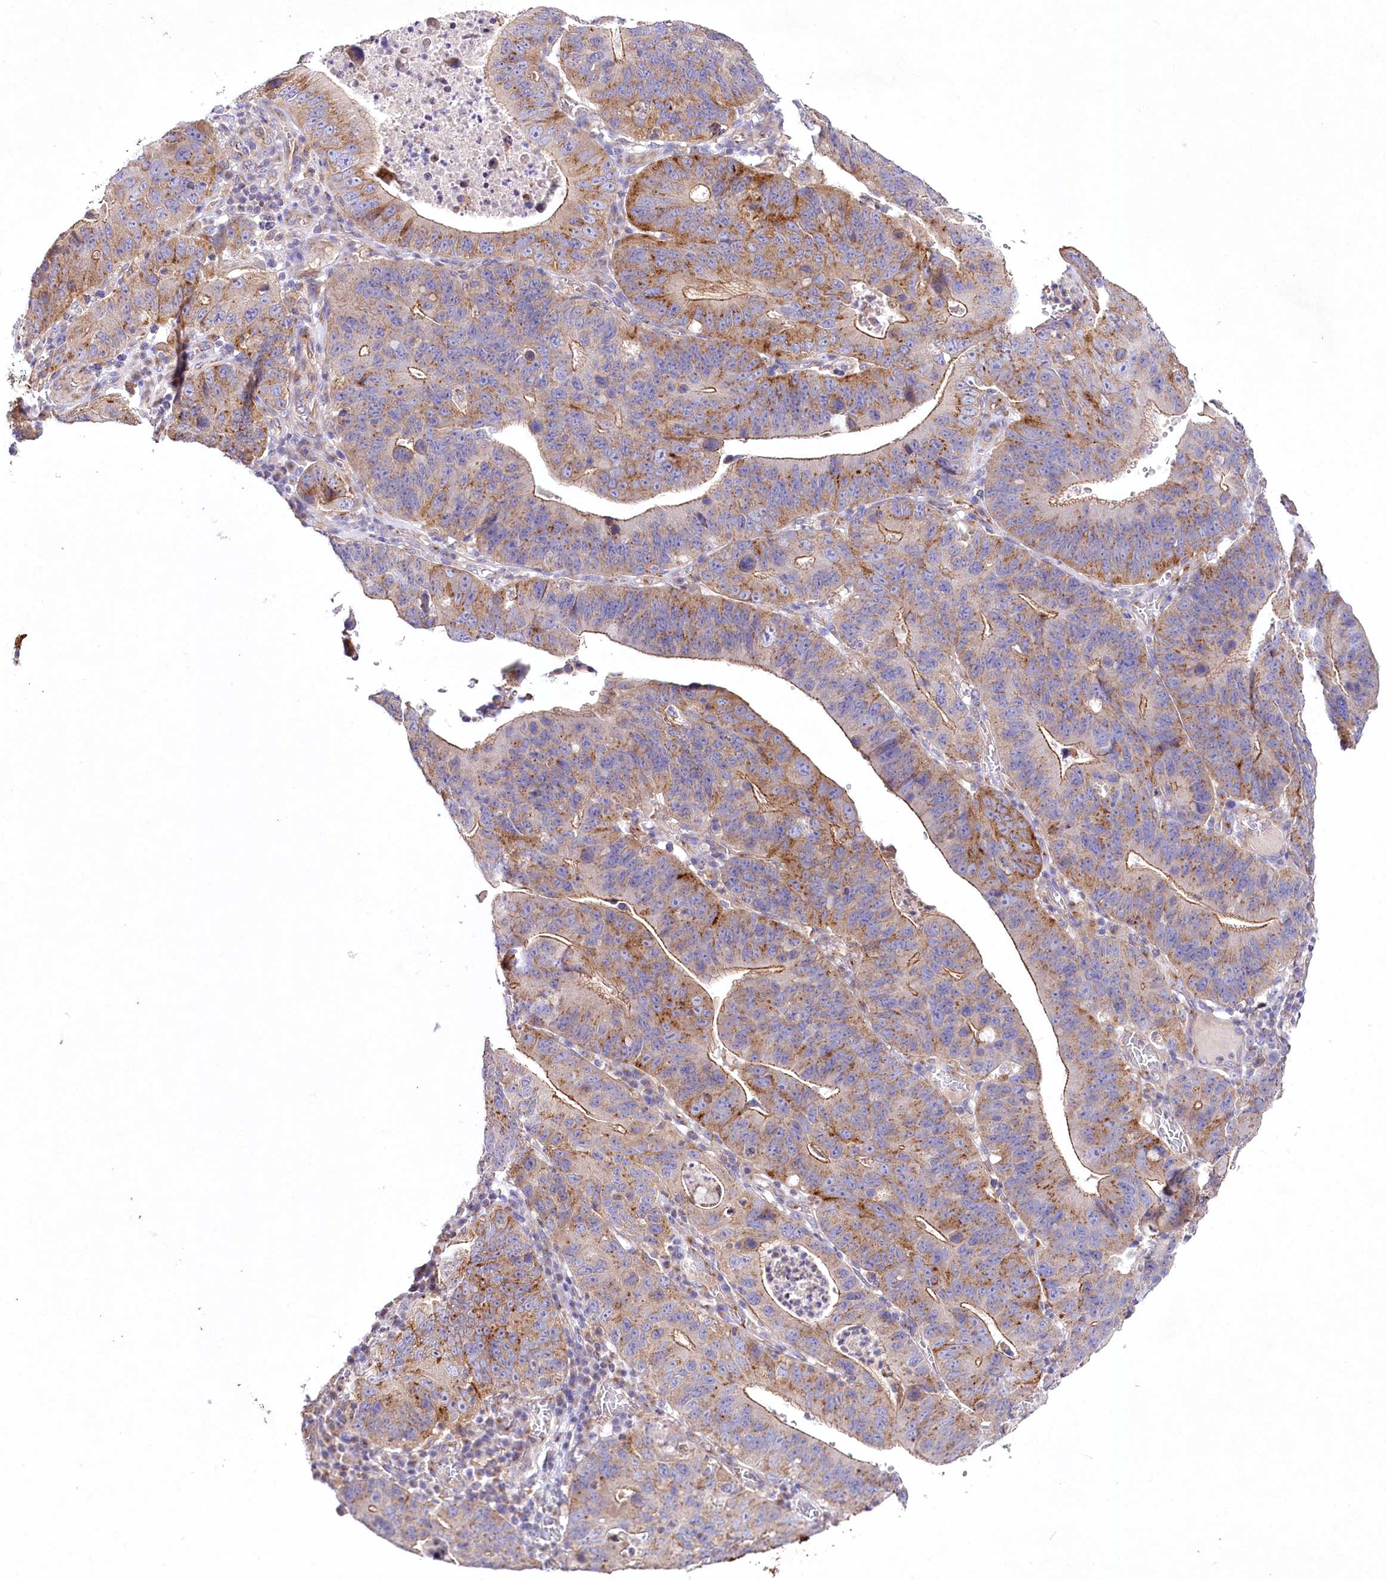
{"staining": {"intensity": "moderate", "quantity": ">75%", "location": "cytoplasmic/membranous"}, "tissue": "stomach cancer", "cell_type": "Tumor cells", "image_type": "cancer", "snomed": [{"axis": "morphology", "description": "Adenocarcinoma, NOS"}, {"axis": "topography", "description": "Stomach"}], "caption": "Moderate cytoplasmic/membranous expression is appreciated in about >75% of tumor cells in stomach cancer (adenocarcinoma).", "gene": "STX6", "patient": {"sex": "male", "age": 59}}